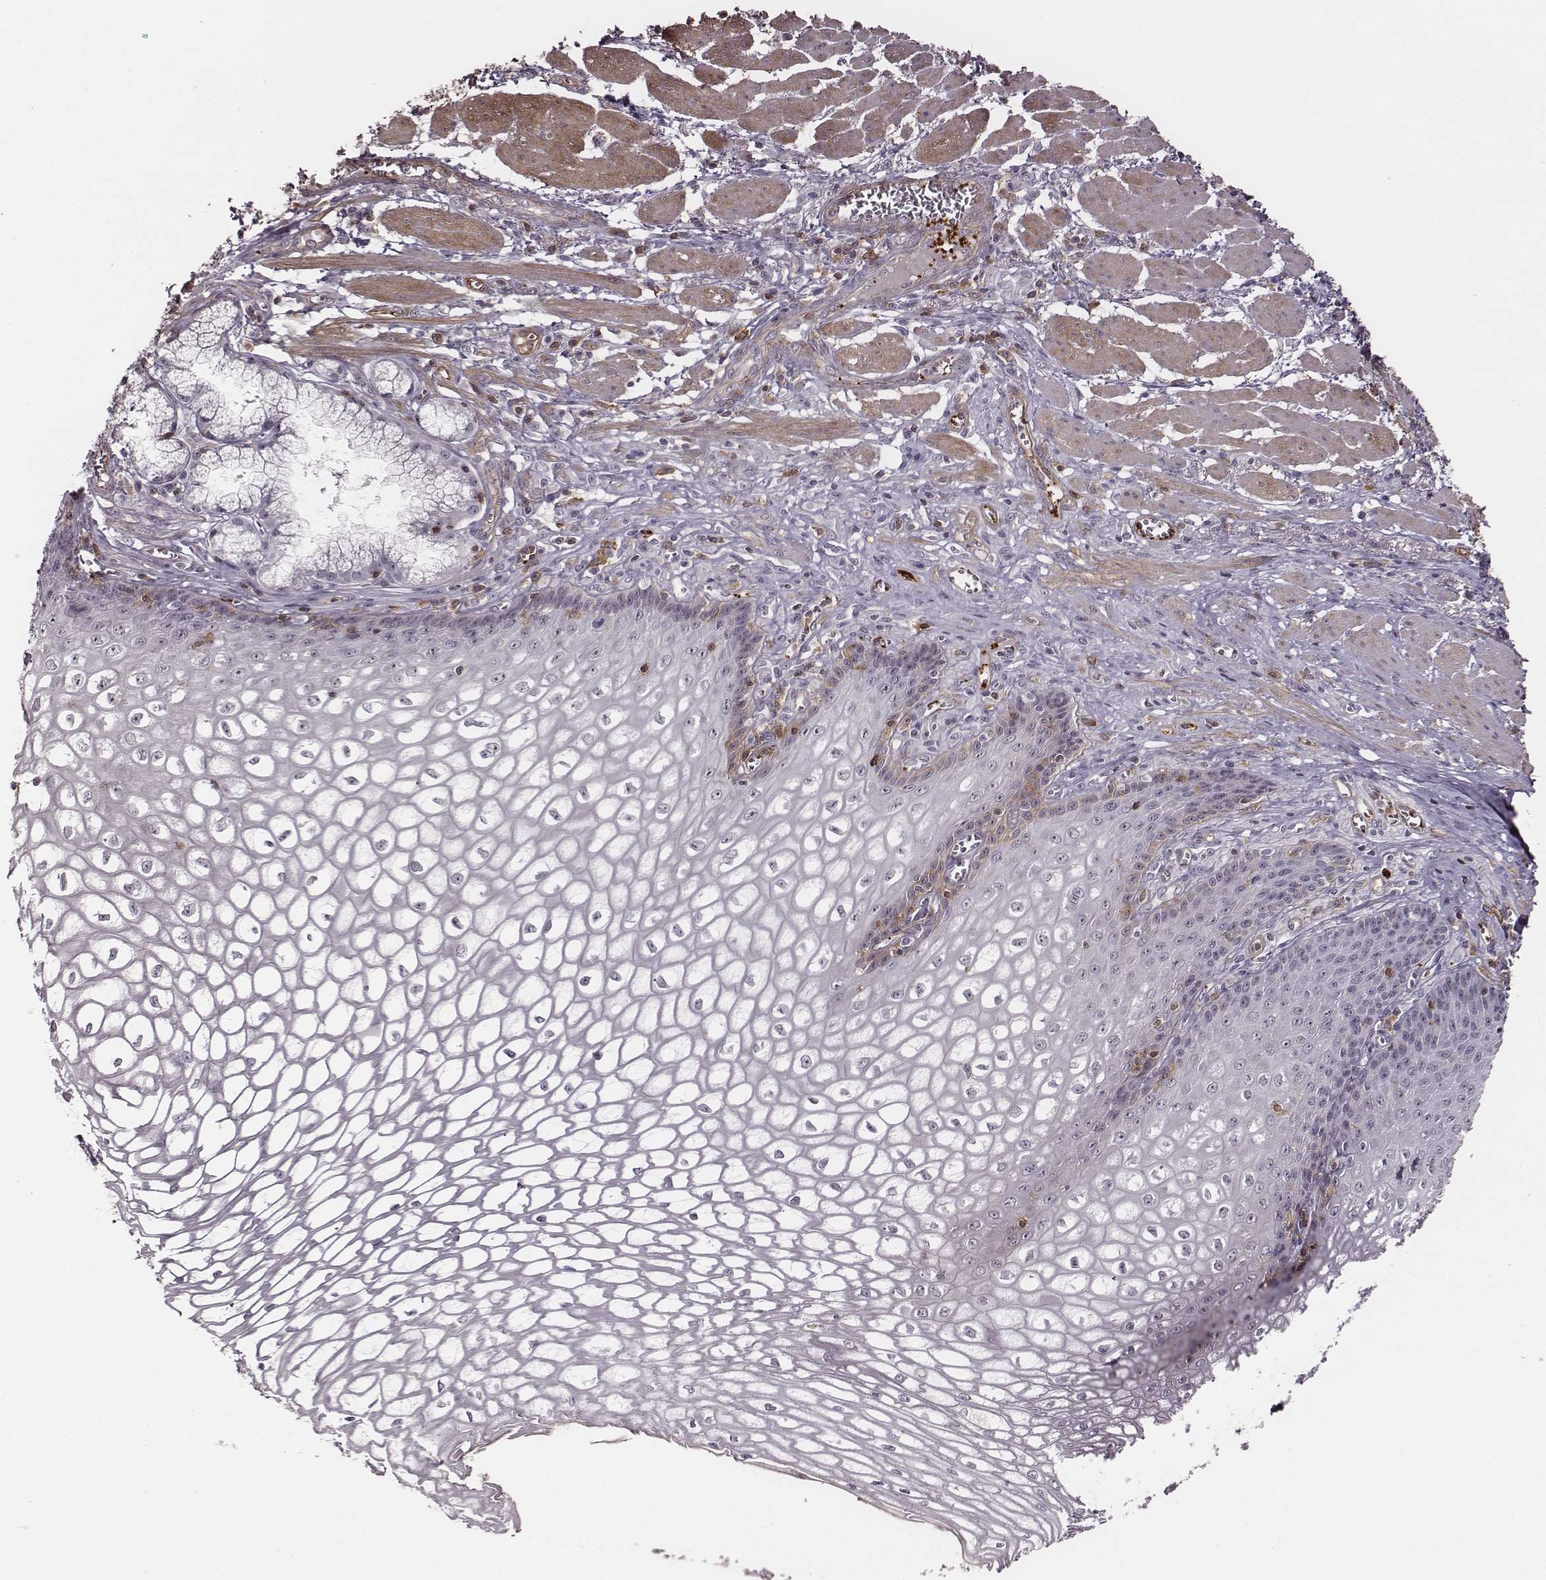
{"staining": {"intensity": "negative", "quantity": "none", "location": "none"}, "tissue": "esophagus", "cell_type": "Squamous epithelial cells", "image_type": "normal", "snomed": [{"axis": "morphology", "description": "Normal tissue, NOS"}, {"axis": "topography", "description": "Esophagus"}], "caption": "DAB (3,3'-diaminobenzidine) immunohistochemical staining of normal esophagus shows no significant expression in squamous epithelial cells.", "gene": "ZYX", "patient": {"sex": "male", "age": 58}}